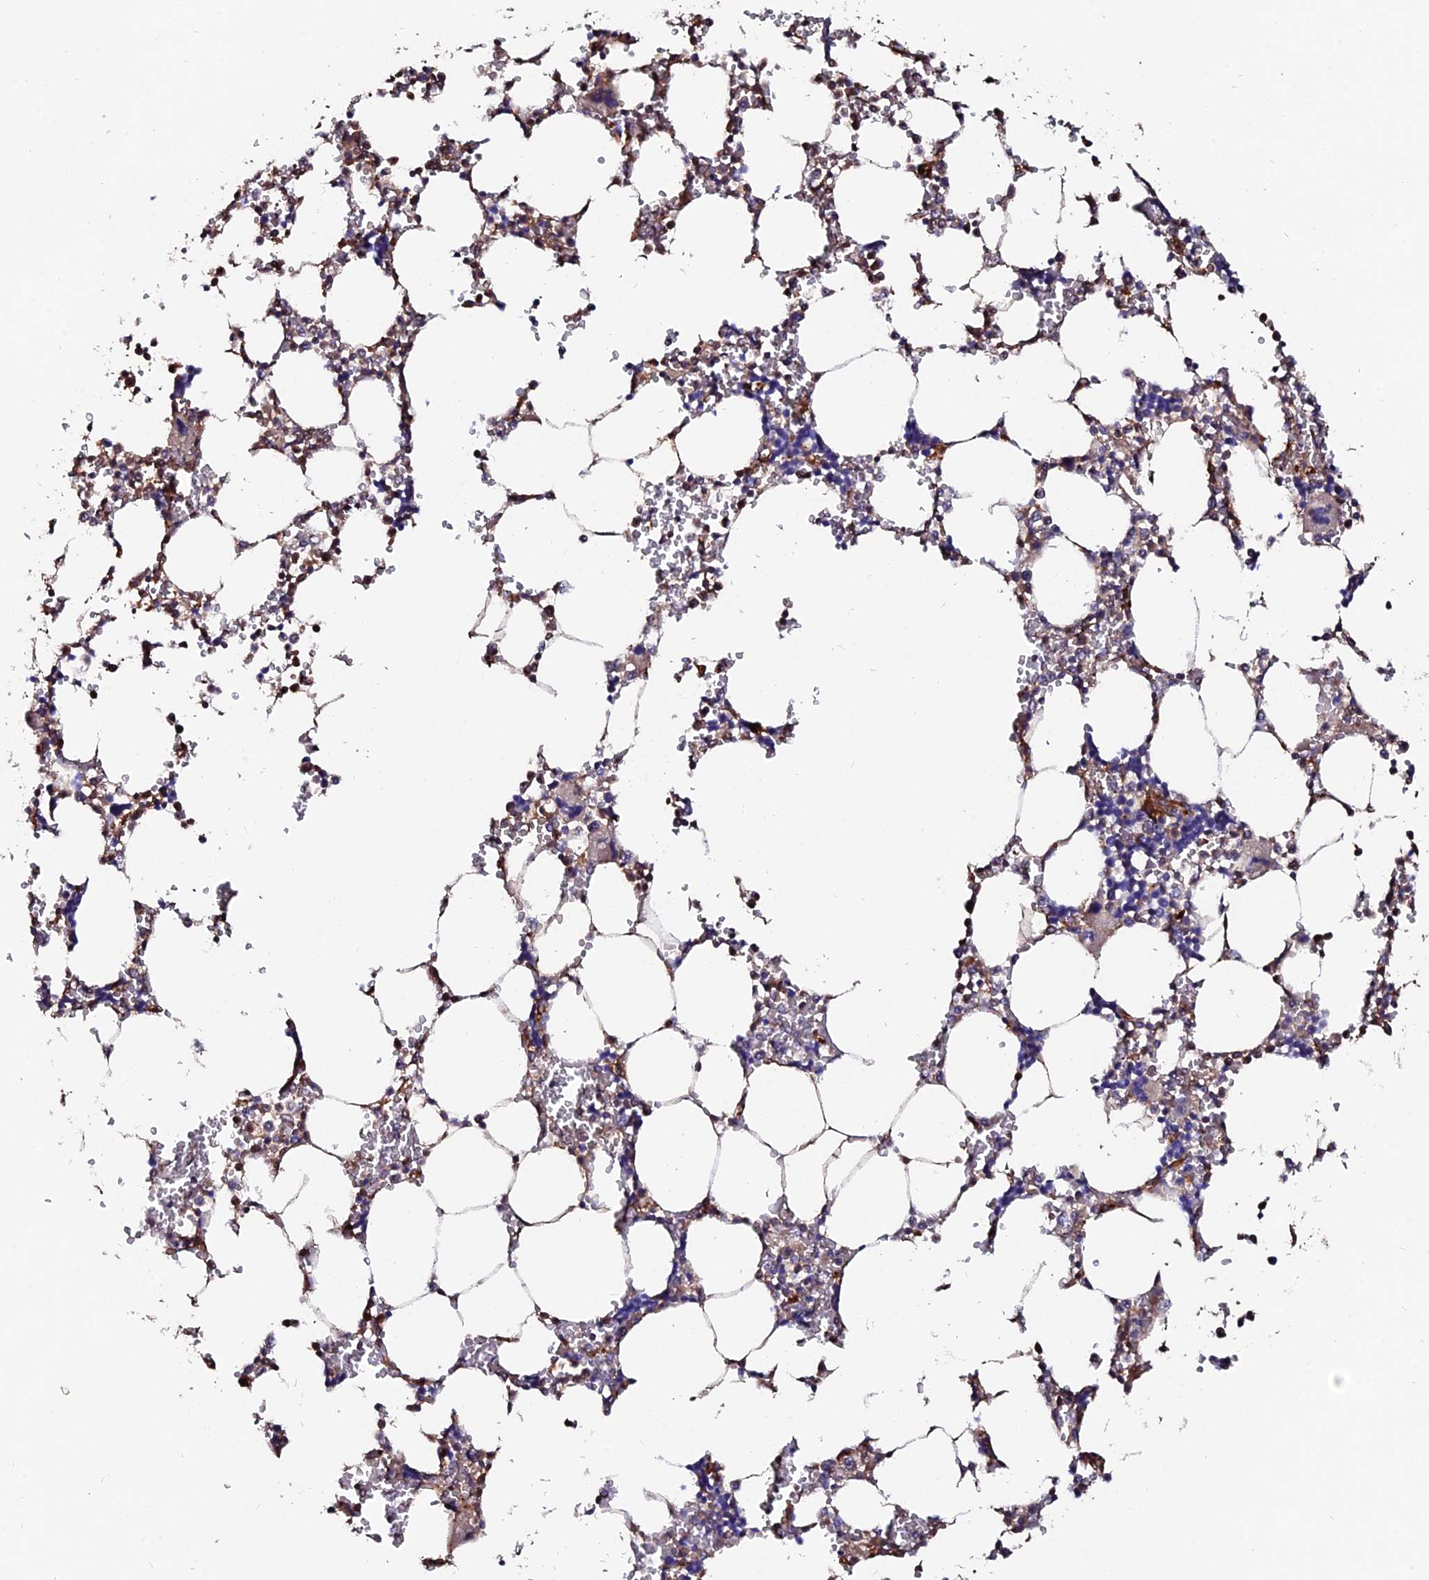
{"staining": {"intensity": "moderate", "quantity": "<25%", "location": "nuclear"}, "tissue": "bone marrow", "cell_type": "Hematopoietic cells", "image_type": "normal", "snomed": [{"axis": "morphology", "description": "Normal tissue, NOS"}, {"axis": "topography", "description": "Bone marrow"}], "caption": "Immunohistochemical staining of unremarkable human bone marrow shows <25% levels of moderate nuclear protein positivity in approximately <25% of hematopoietic cells.", "gene": "ACTR5", "patient": {"sex": "male", "age": 64}}